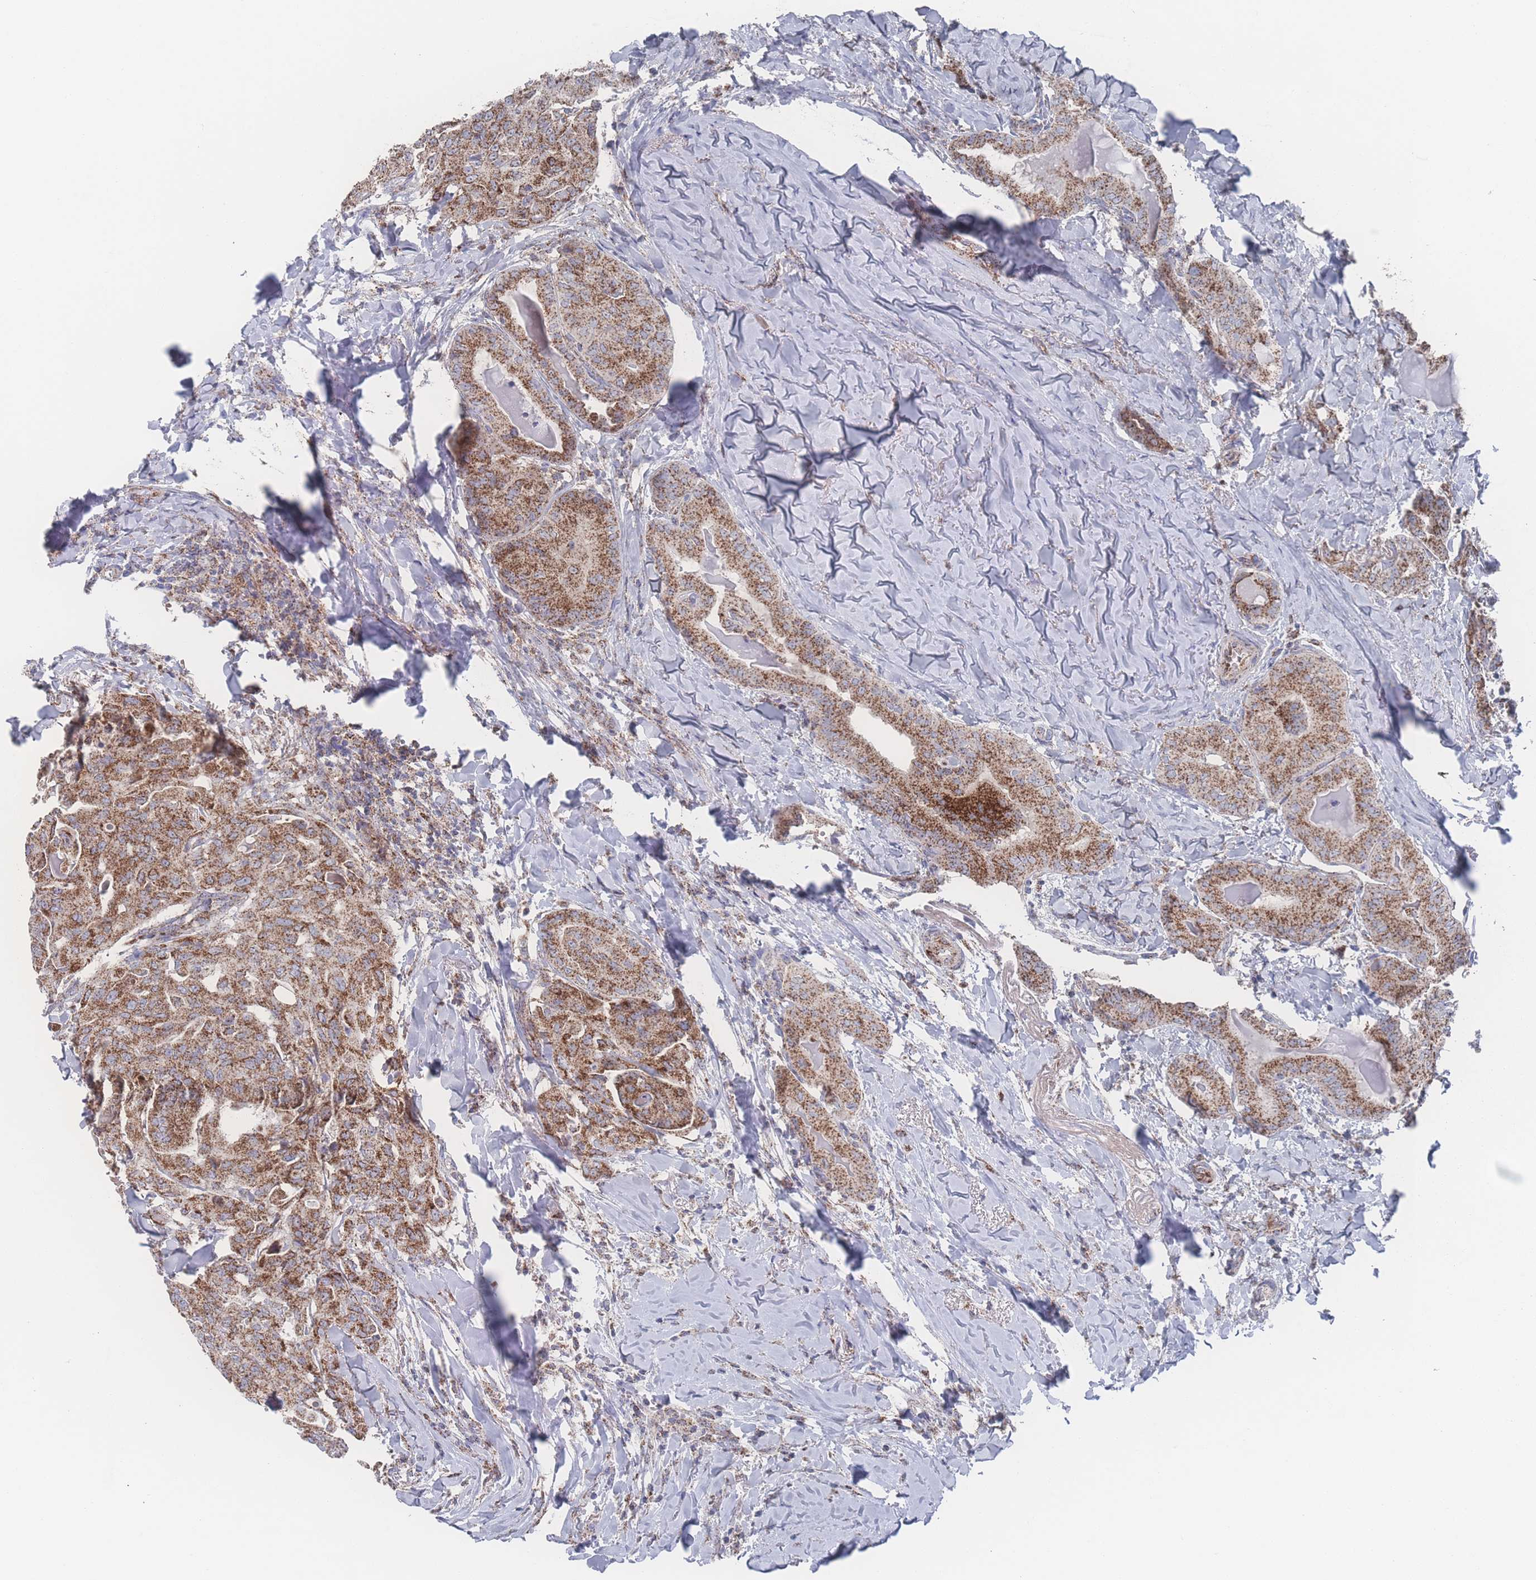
{"staining": {"intensity": "strong", "quantity": ">75%", "location": "cytoplasmic/membranous"}, "tissue": "thyroid cancer", "cell_type": "Tumor cells", "image_type": "cancer", "snomed": [{"axis": "morphology", "description": "Papillary adenocarcinoma, NOS"}, {"axis": "topography", "description": "Thyroid gland"}], "caption": "DAB immunohistochemical staining of human thyroid cancer shows strong cytoplasmic/membranous protein staining in approximately >75% of tumor cells.", "gene": "PEX14", "patient": {"sex": "female", "age": 68}}